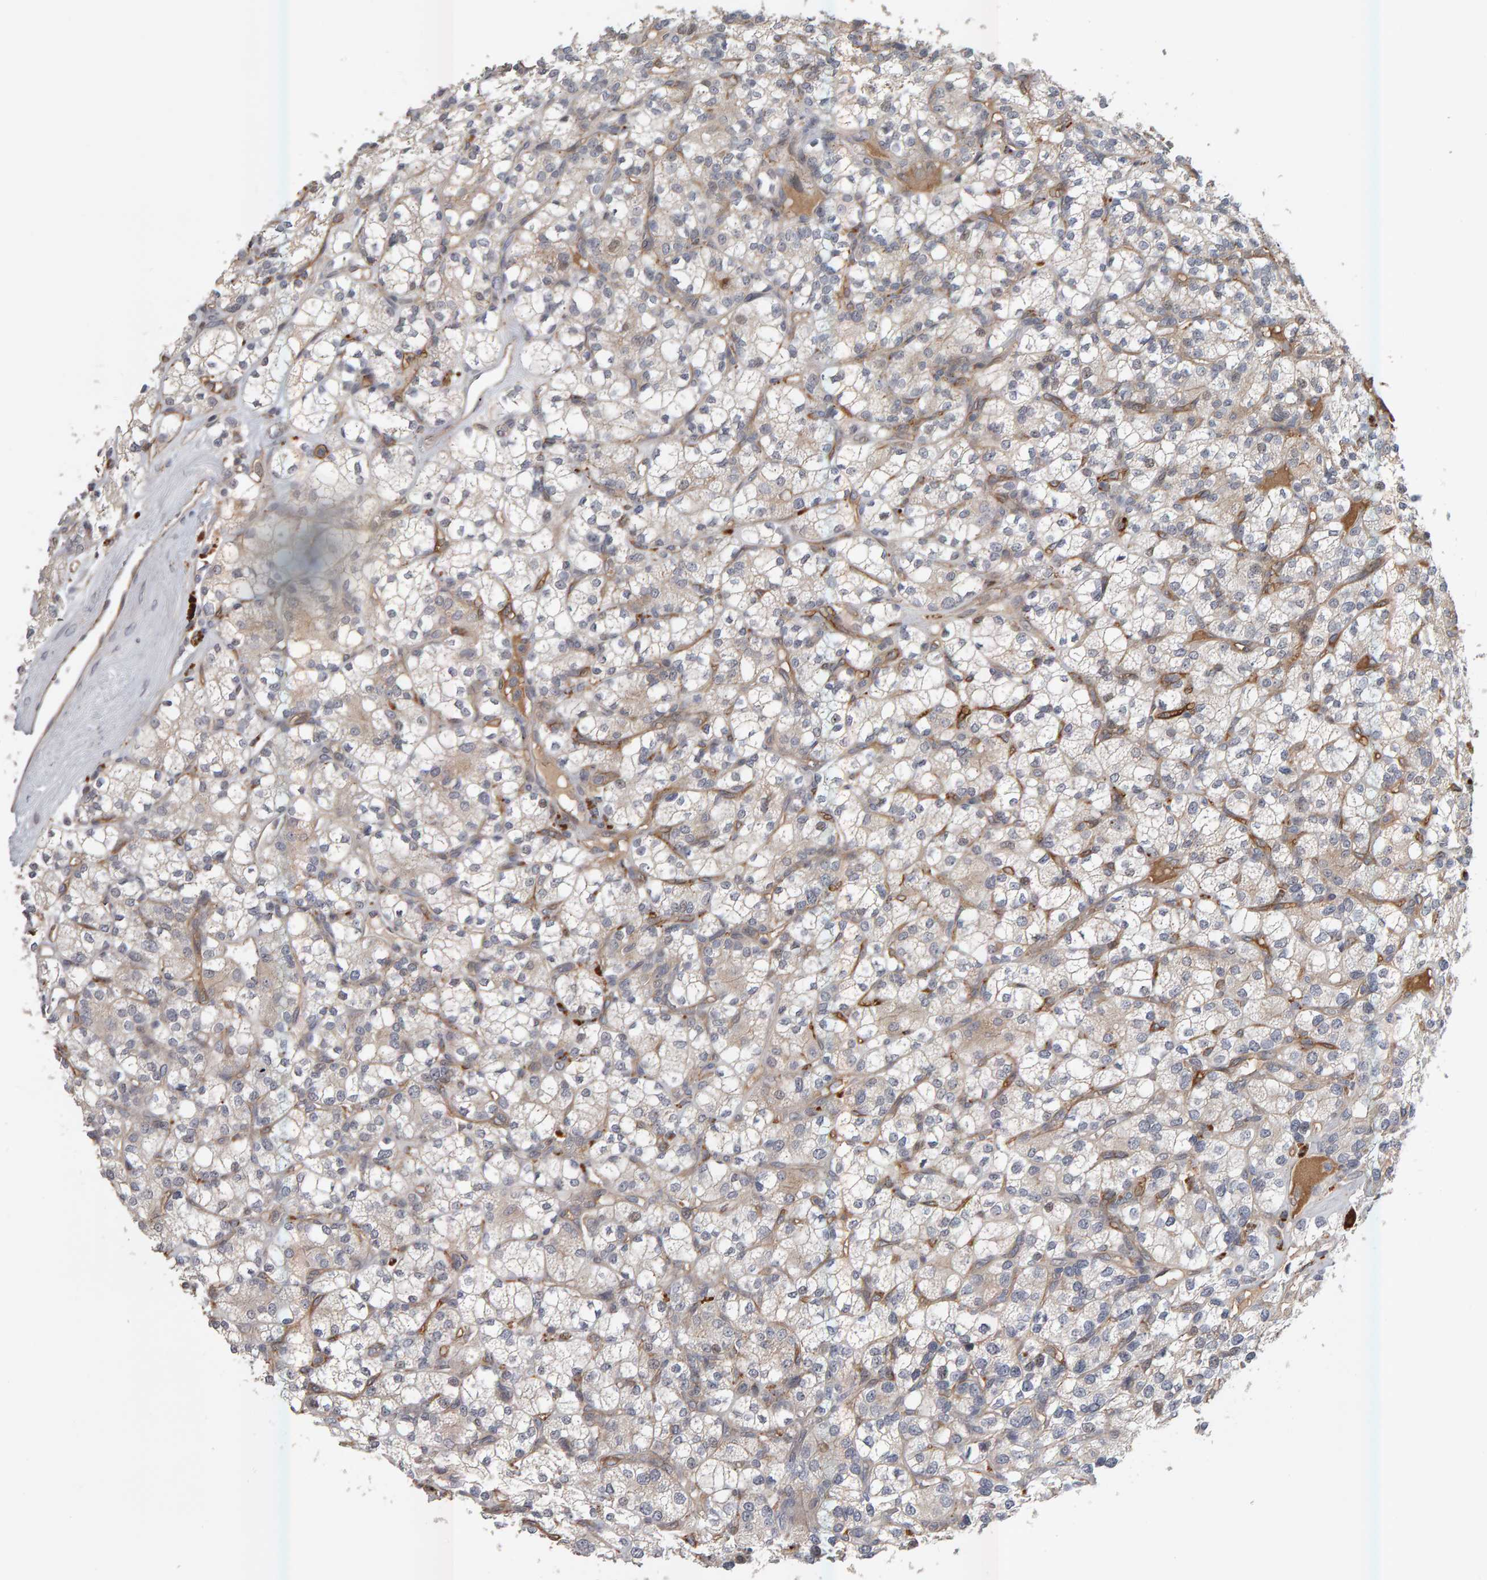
{"staining": {"intensity": "negative", "quantity": "none", "location": "none"}, "tissue": "renal cancer", "cell_type": "Tumor cells", "image_type": "cancer", "snomed": [{"axis": "morphology", "description": "Adenocarcinoma, NOS"}, {"axis": "topography", "description": "Kidney"}], "caption": "Adenocarcinoma (renal) stained for a protein using immunohistochemistry (IHC) reveals no expression tumor cells.", "gene": "ZNF160", "patient": {"sex": "male", "age": 77}}